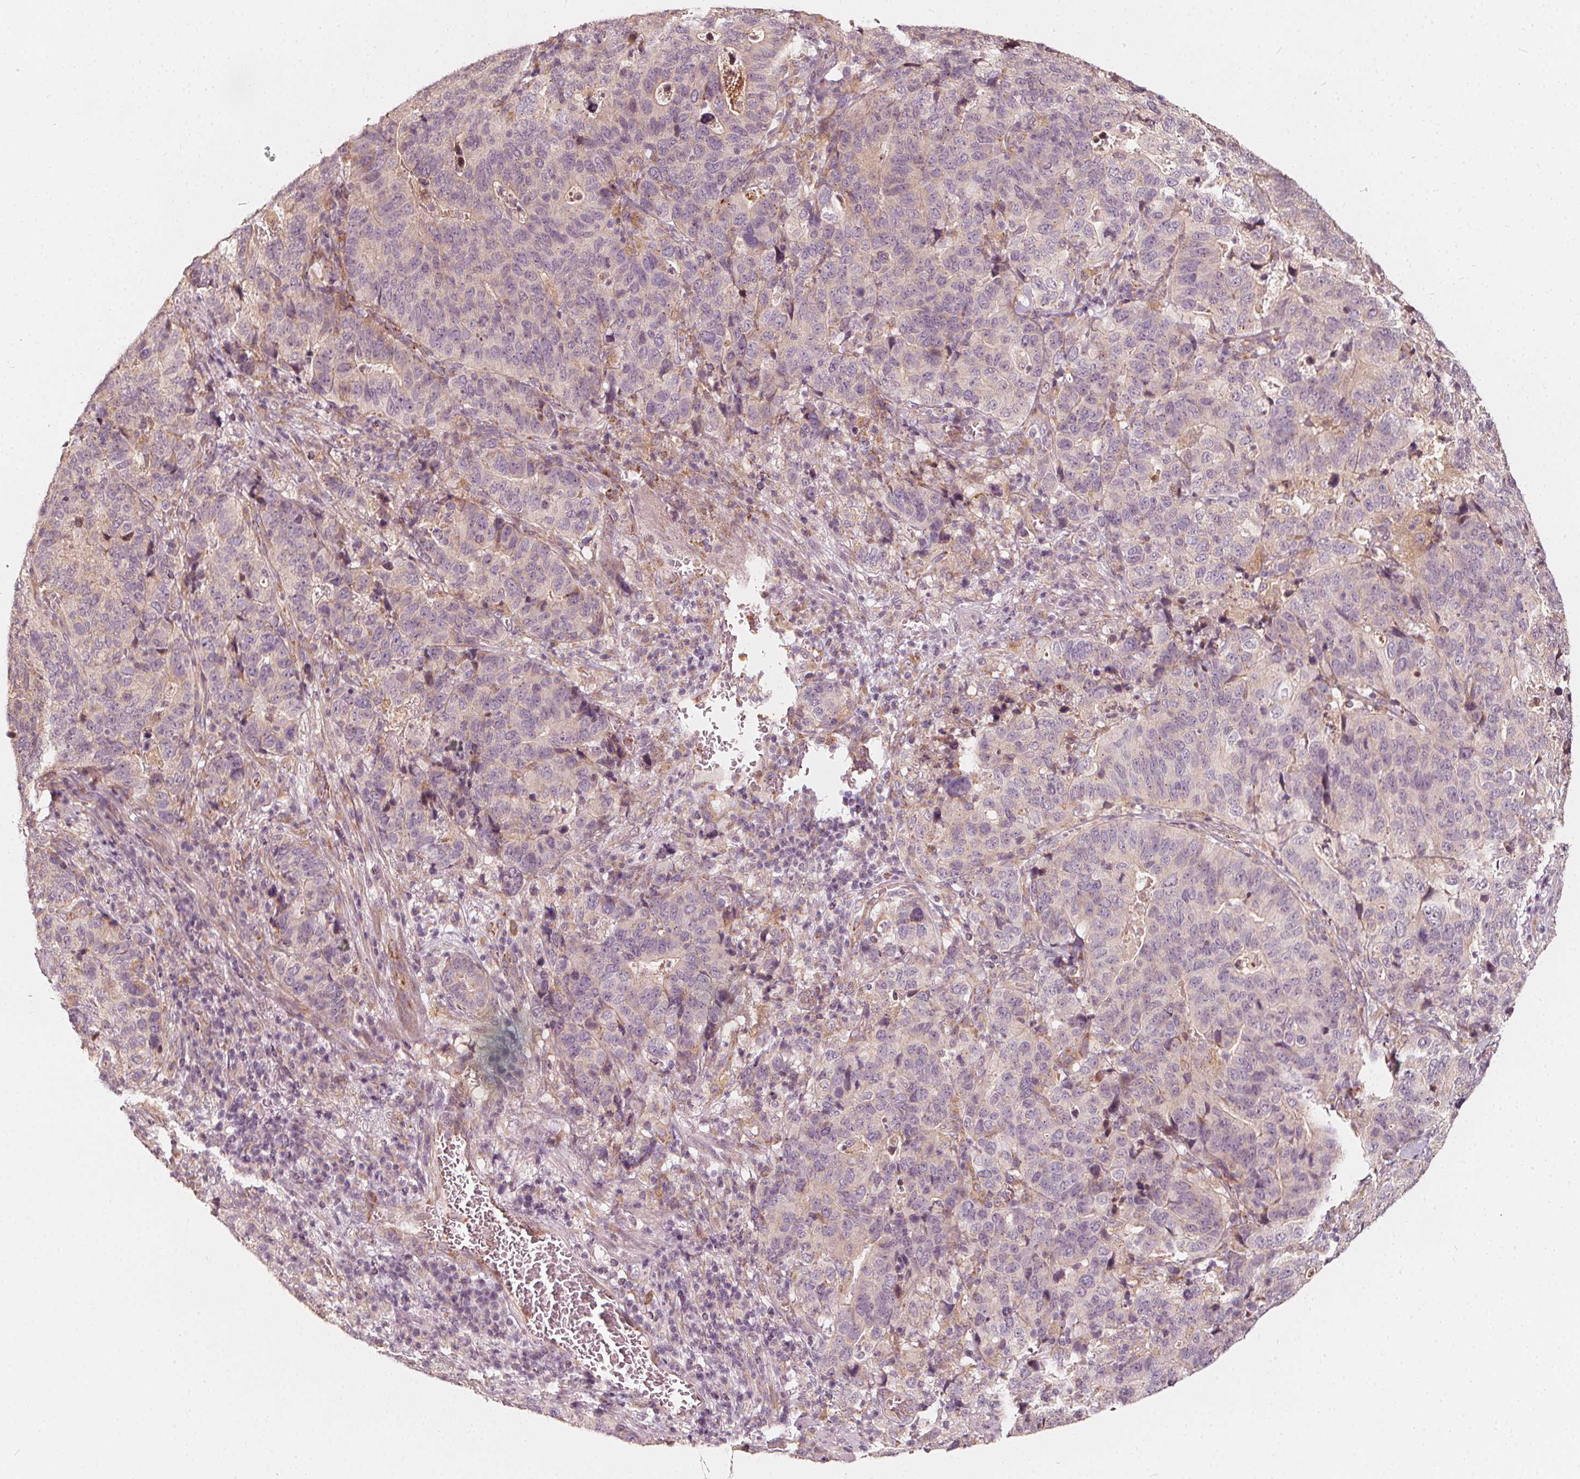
{"staining": {"intensity": "negative", "quantity": "none", "location": "none"}, "tissue": "stomach cancer", "cell_type": "Tumor cells", "image_type": "cancer", "snomed": [{"axis": "morphology", "description": "Adenocarcinoma, NOS"}, {"axis": "topography", "description": "Stomach, upper"}], "caption": "Tumor cells are negative for protein expression in human stomach cancer (adenocarcinoma).", "gene": "NPC1L1", "patient": {"sex": "female", "age": 67}}